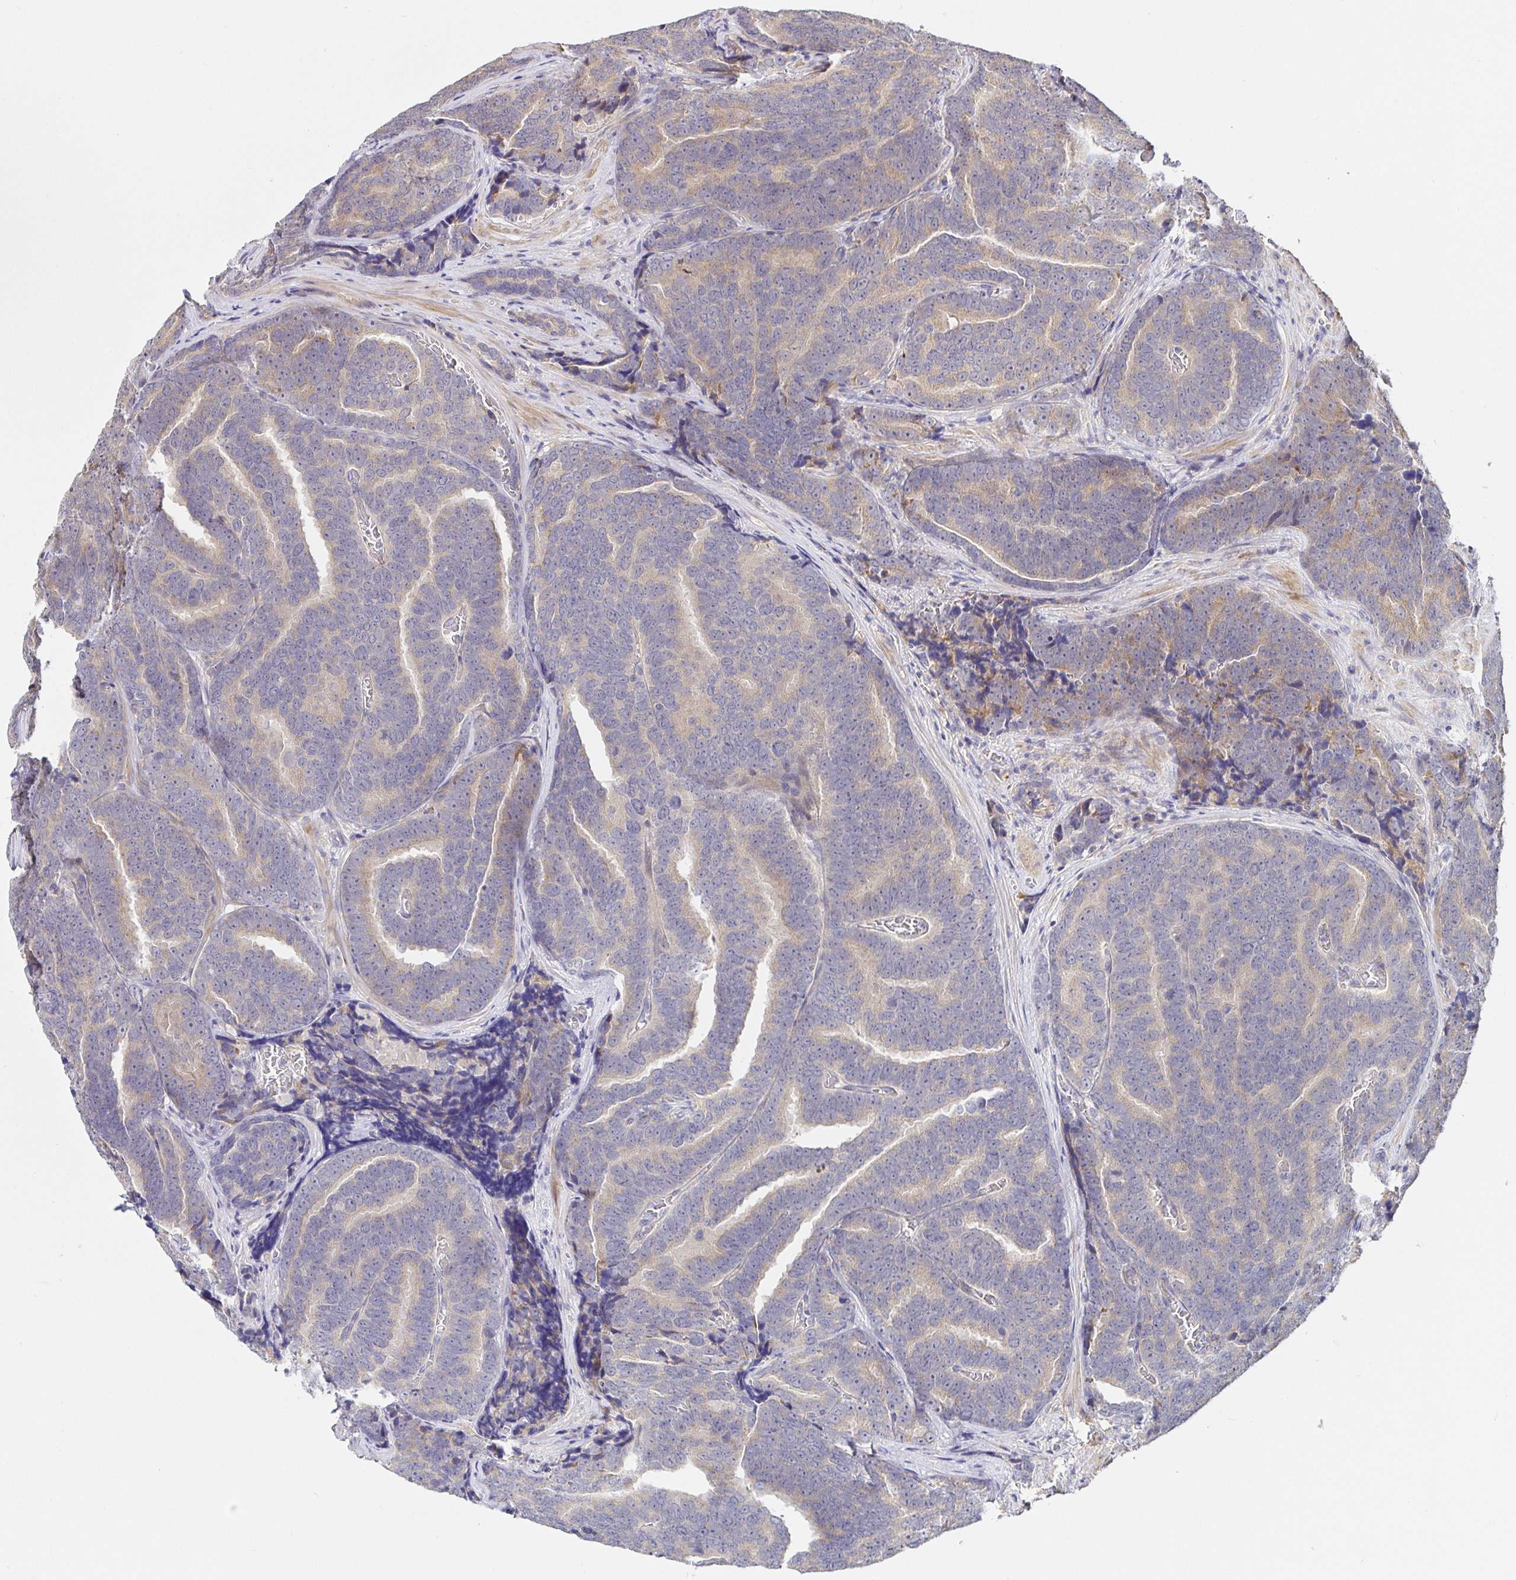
{"staining": {"intensity": "weak", "quantity": ">75%", "location": "cytoplasmic/membranous"}, "tissue": "prostate cancer", "cell_type": "Tumor cells", "image_type": "cancer", "snomed": [{"axis": "morphology", "description": "Adenocarcinoma, Low grade"}, {"axis": "topography", "description": "Prostate"}], "caption": "High-magnification brightfield microscopy of prostate adenocarcinoma (low-grade) stained with DAB (3,3'-diaminobenzidine) (brown) and counterstained with hematoxylin (blue). tumor cells exhibit weak cytoplasmic/membranous expression is seen in about>75% of cells.", "gene": "ZDHHC11", "patient": {"sex": "male", "age": 62}}